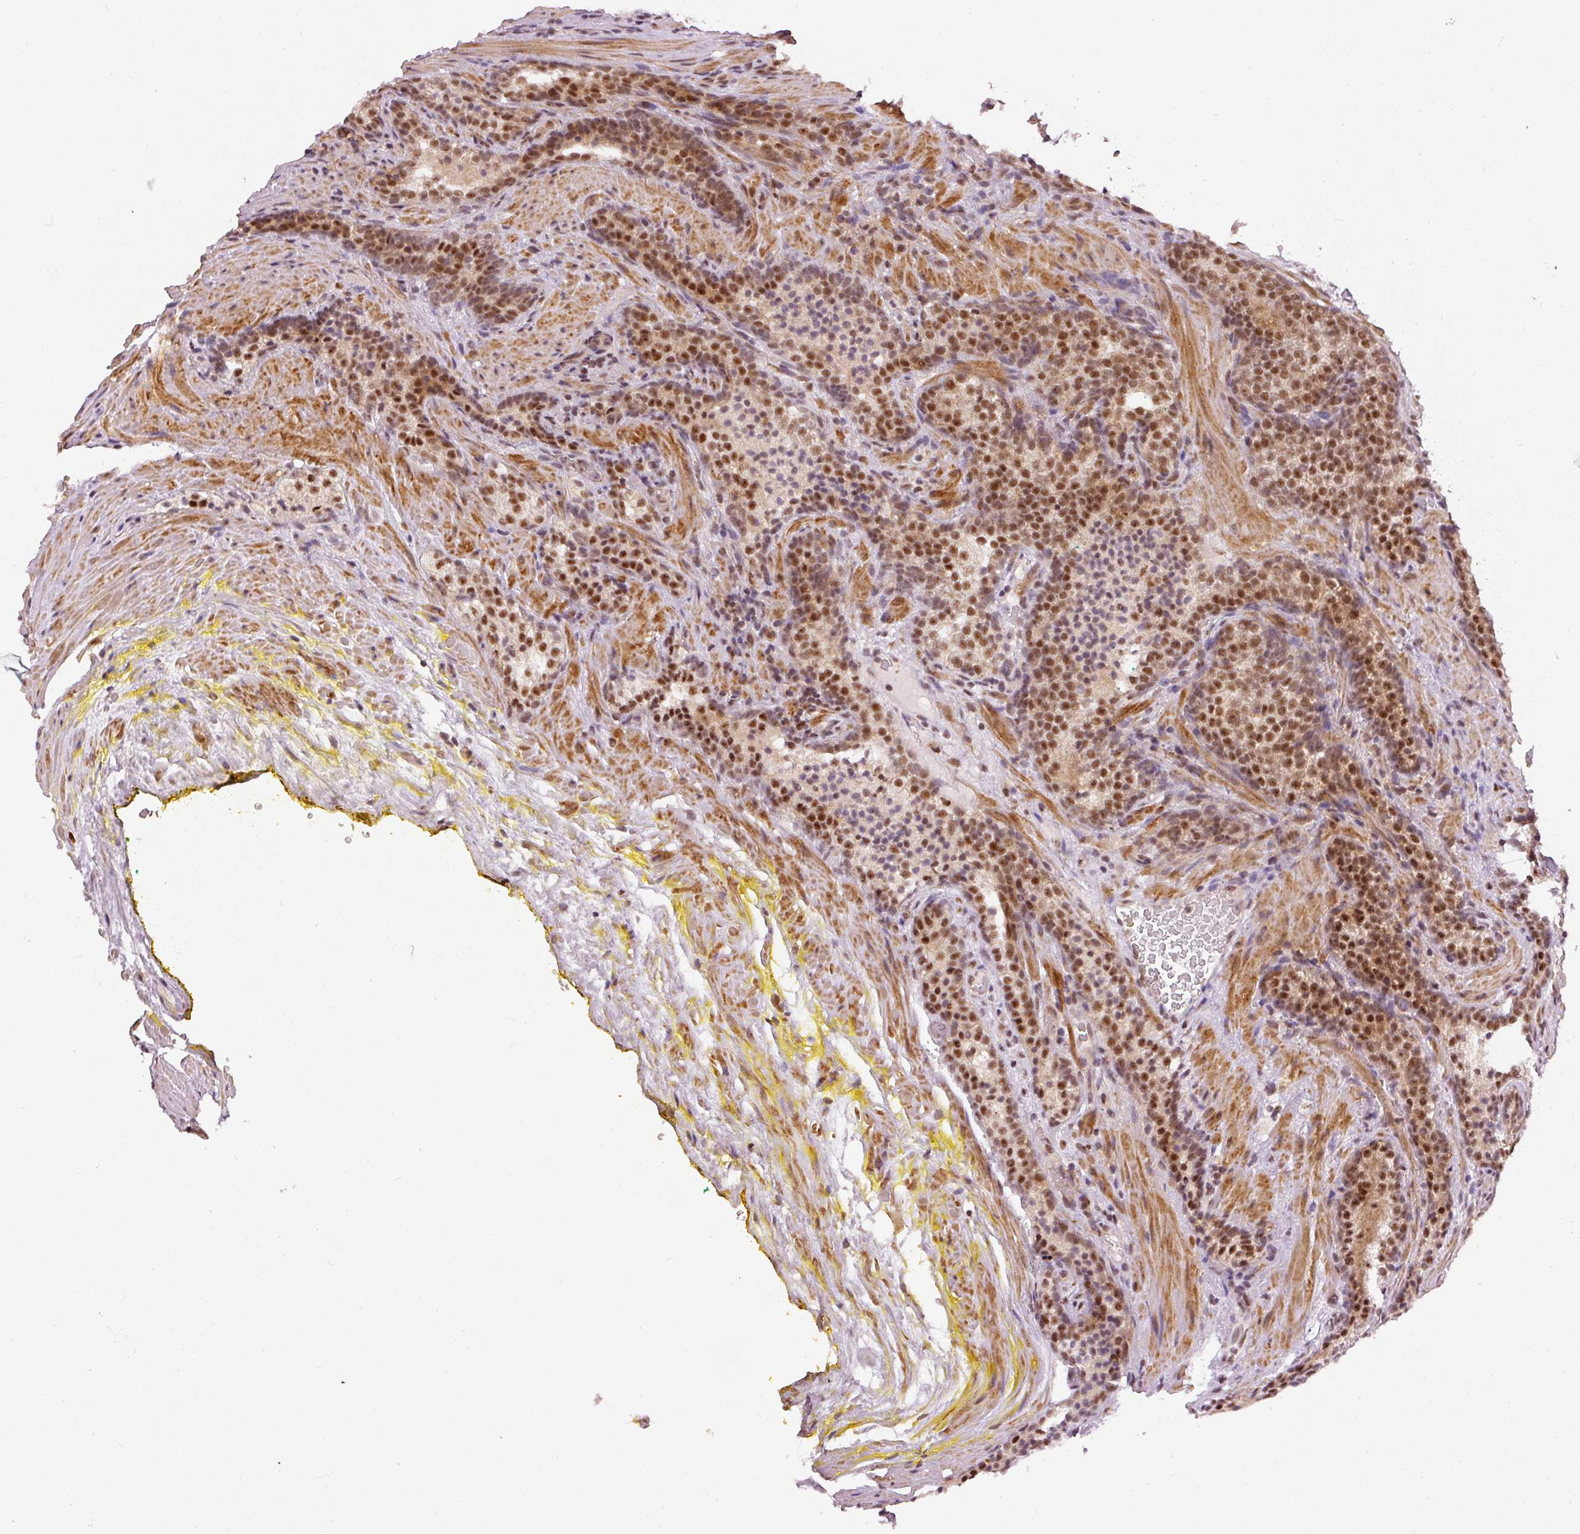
{"staining": {"intensity": "moderate", "quantity": ">75%", "location": "nuclear"}, "tissue": "prostate cancer", "cell_type": "Tumor cells", "image_type": "cancer", "snomed": [{"axis": "morphology", "description": "Adenocarcinoma, Low grade"}, {"axis": "topography", "description": "Prostate"}], "caption": "DAB (3,3'-diaminobenzidine) immunohistochemical staining of prostate low-grade adenocarcinoma reveals moderate nuclear protein positivity in approximately >75% of tumor cells.", "gene": "THOC6", "patient": {"sex": "male", "age": 58}}